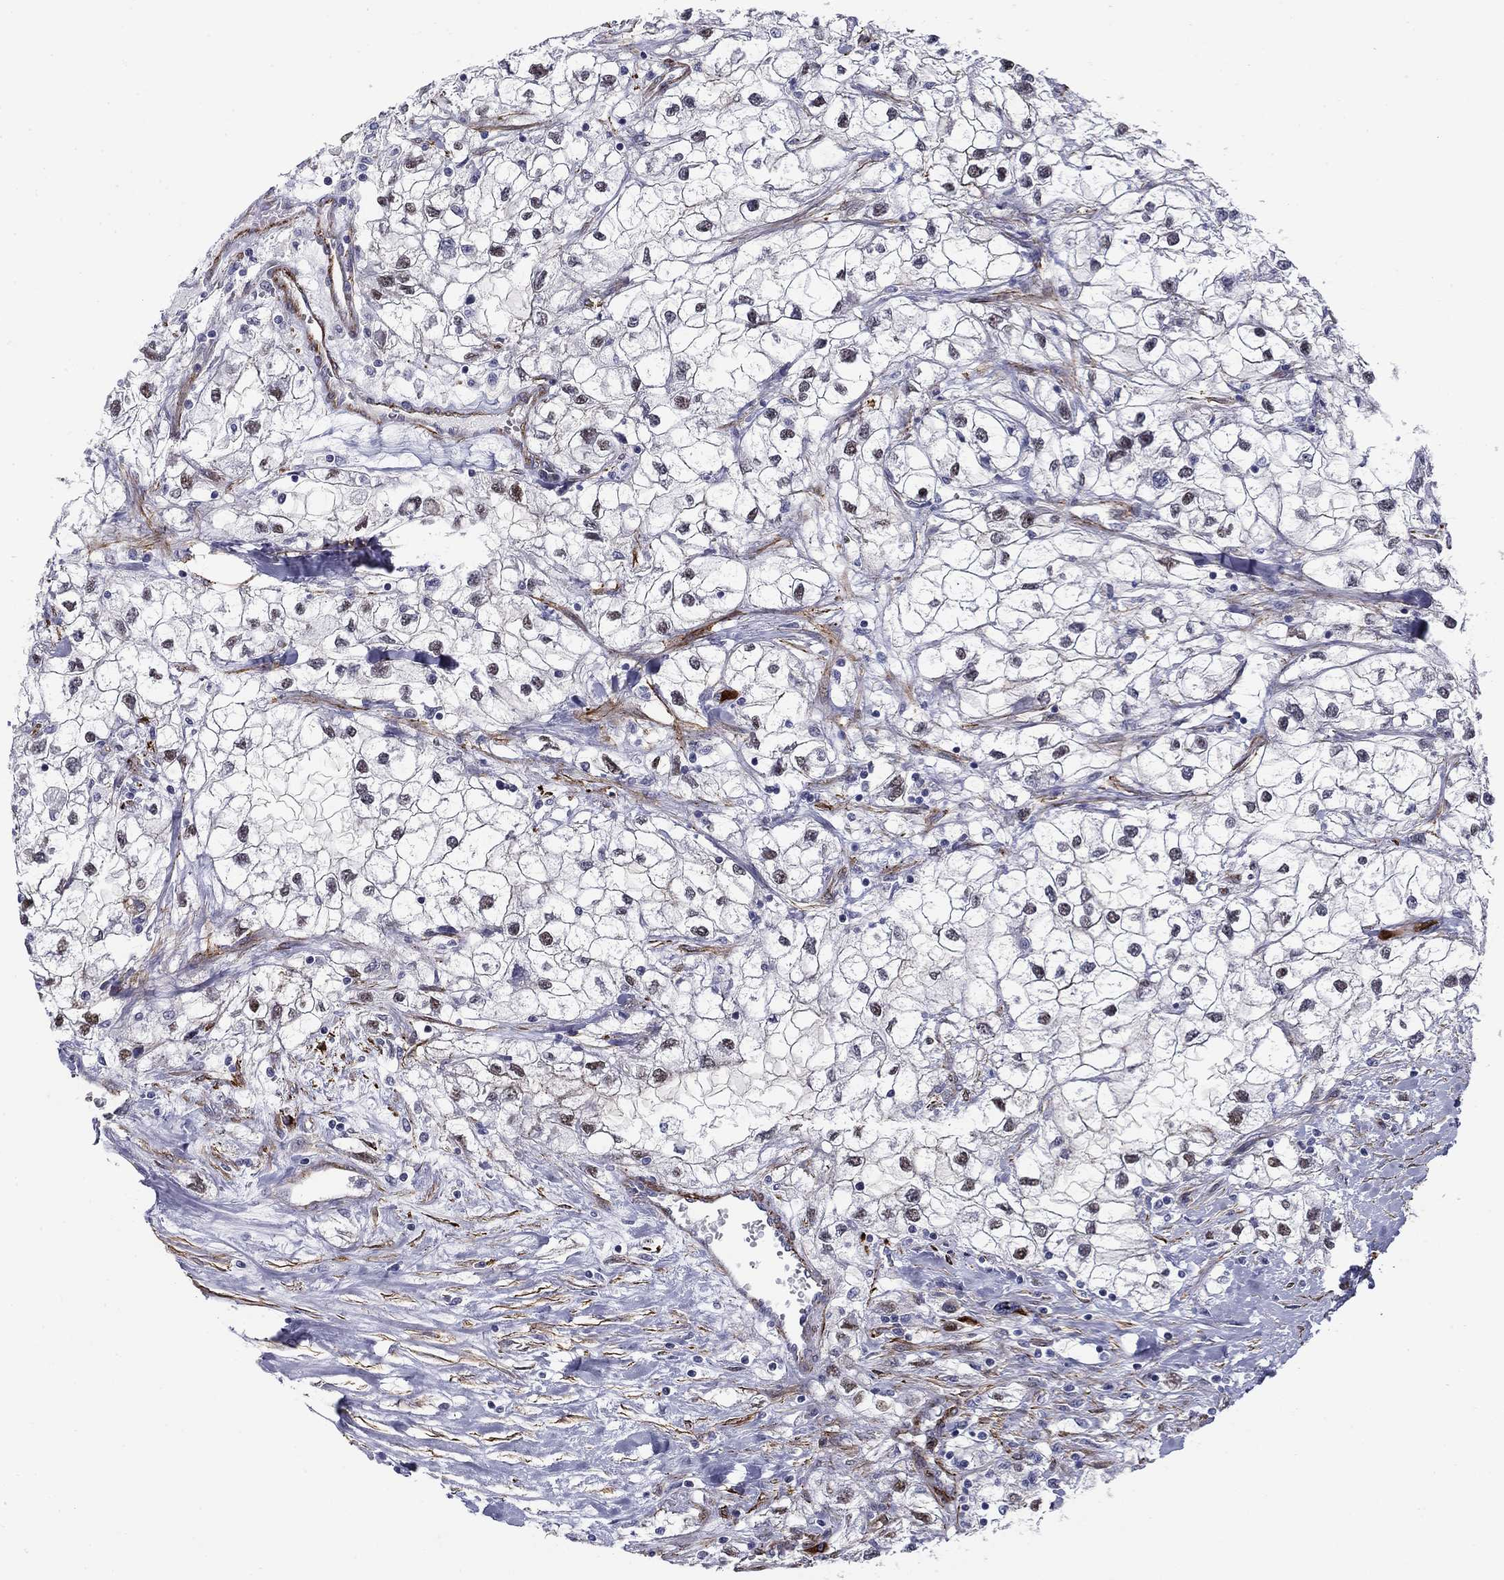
{"staining": {"intensity": "negative", "quantity": "none", "location": "none"}, "tissue": "renal cancer", "cell_type": "Tumor cells", "image_type": "cancer", "snomed": [{"axis": "morphology", "description": "Adenocarcinoma, NOS"}, {"axis": "topography", "description": "Kidney"}], "caption": "DAB (3,3'-diaminobenzidine) immunohistochemical staining of renal adenocarcinoma exhibits no significant staining in tumor cells.", "gene": "KRBA1", "patient": {"sex": "male", "age": 59}}